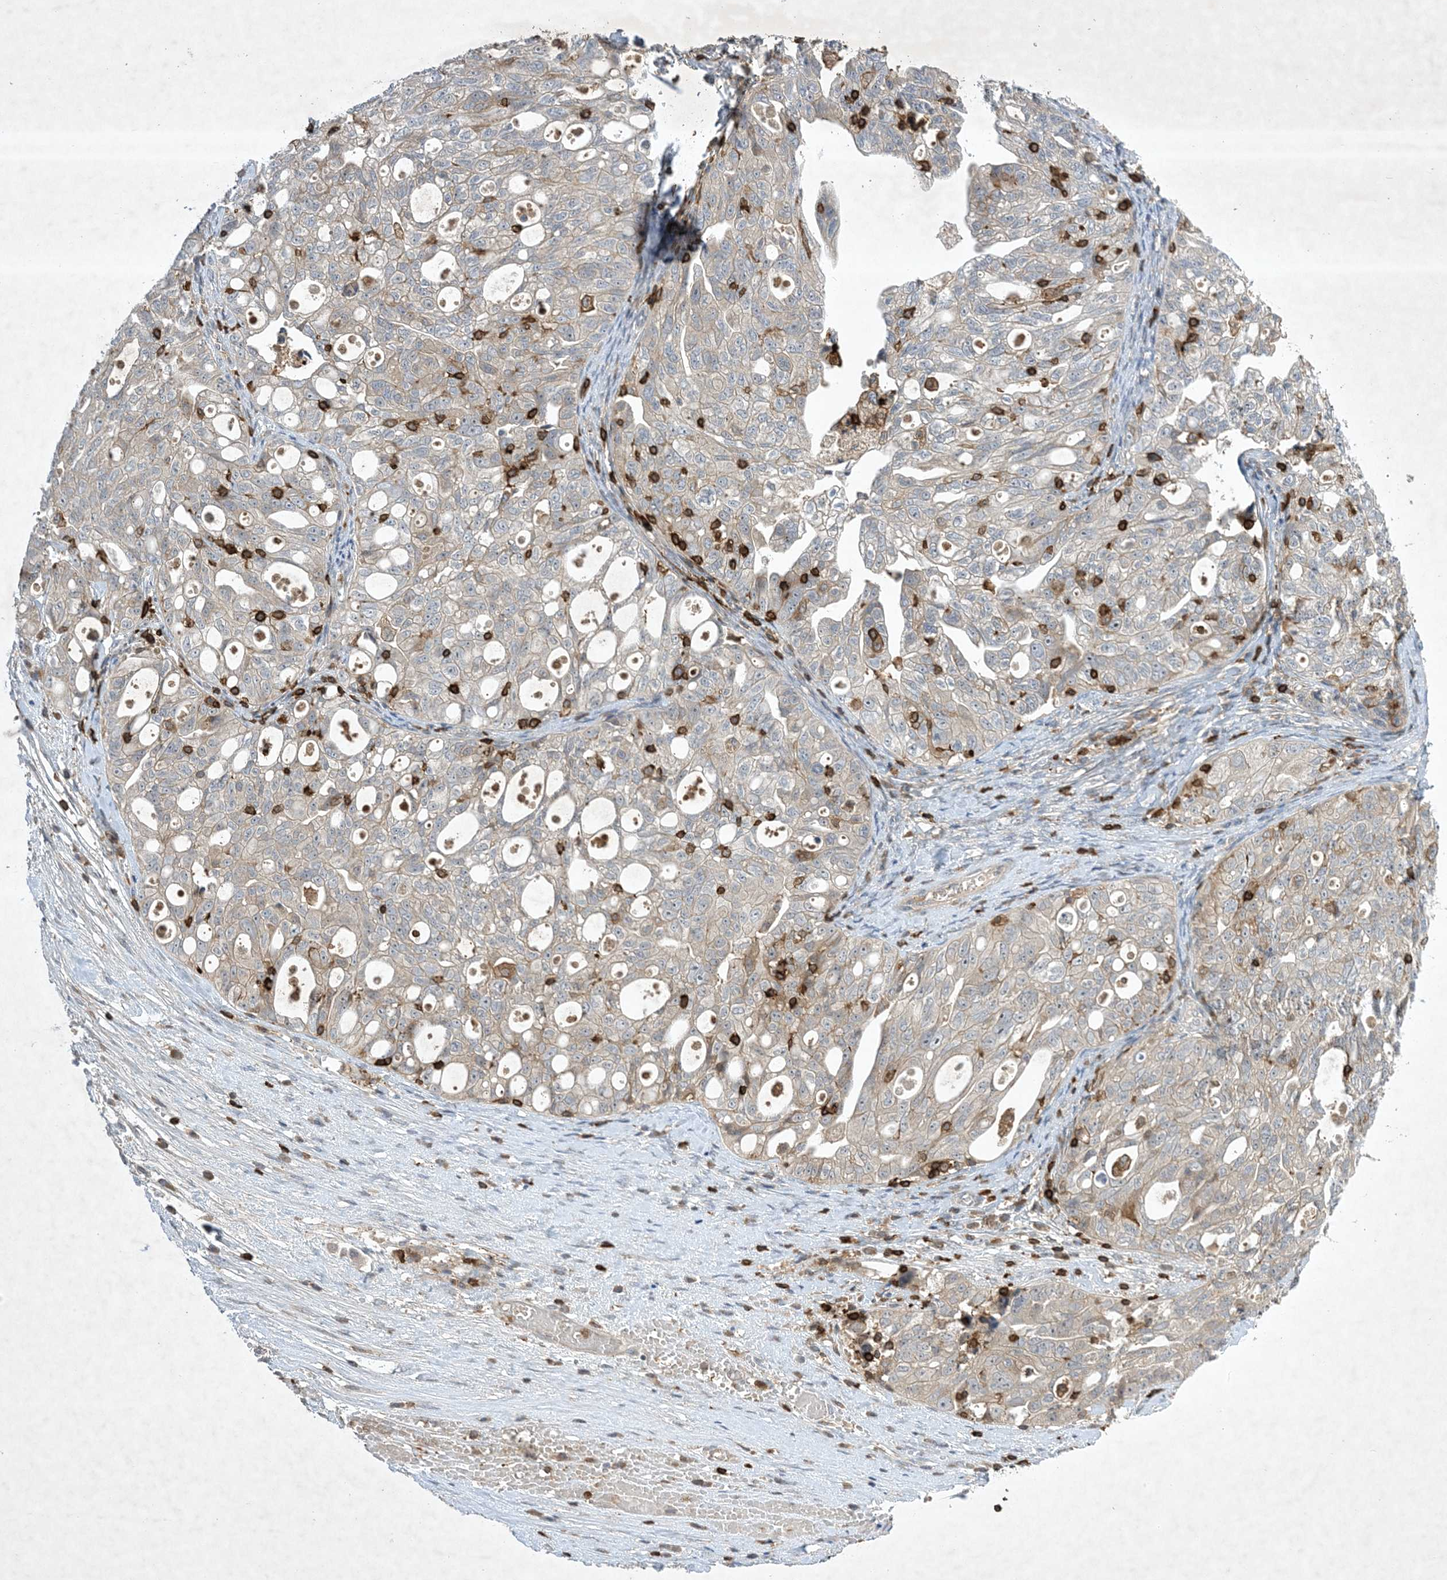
{"staining": {"intensity": "weak", "quantity": "<25%", "location": "cytoplasmic/membranous"}, "tissue": "ovarian cancer", "cell_type": "Tumor cells", "image_type": "cancer", "snomed": [{"axis": "morphology", "description": "Carcinoma, NOS"}, {"axis": "morphology", "description": "Cystadenocarcinoma, serous, NOS"}, {"axis": "topography", "description": "Ovary"}], "caption": "A photomicrograph of ovarian cancer (carcinoma) stained for a protein demonstrates no brown staining in tumor cells.", "gene": "AK9", "patient": {"sex": "female", "age": 69}}